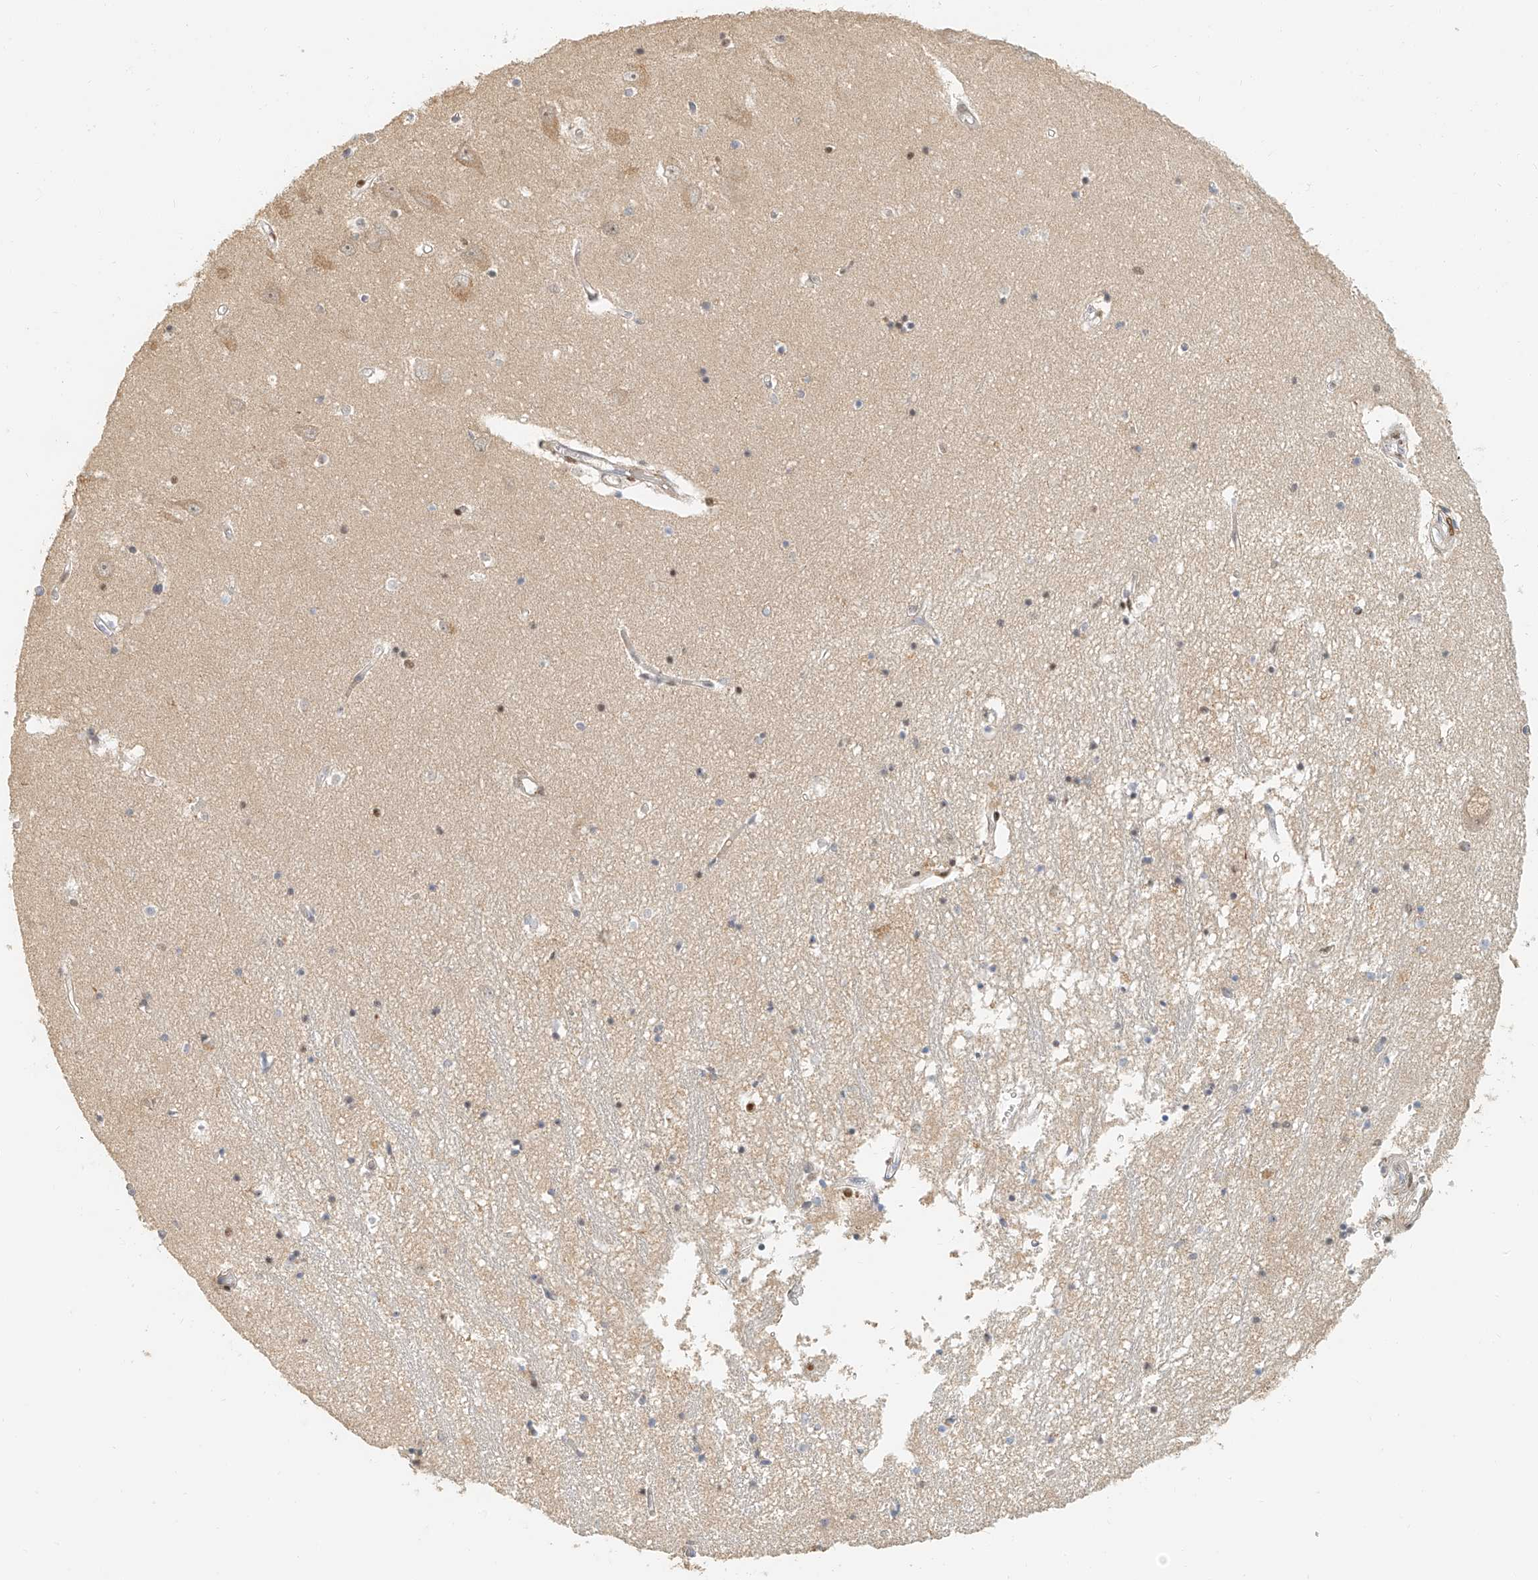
{"staining": {"intensity": "moderate", "quantity": "<25%", "location": "nuclear"}, "tissue": "hippocampus", "cell_type": "Glial cells", "image_type": "normal", "snomed": [{"axis": "morphology", "description": "Normal tissue, NOS"}, {"axis": "topography", "description": "Hippocampus"}], "caption": "DAB (3,3'-diaminobenzidine) immunohistochemical staining of benign hippocampus shows moderate nuclear protein positivity in about <25% of glial cells.", "gene": "CXorf58", "patient": {"sex": "male", "age": 70}}